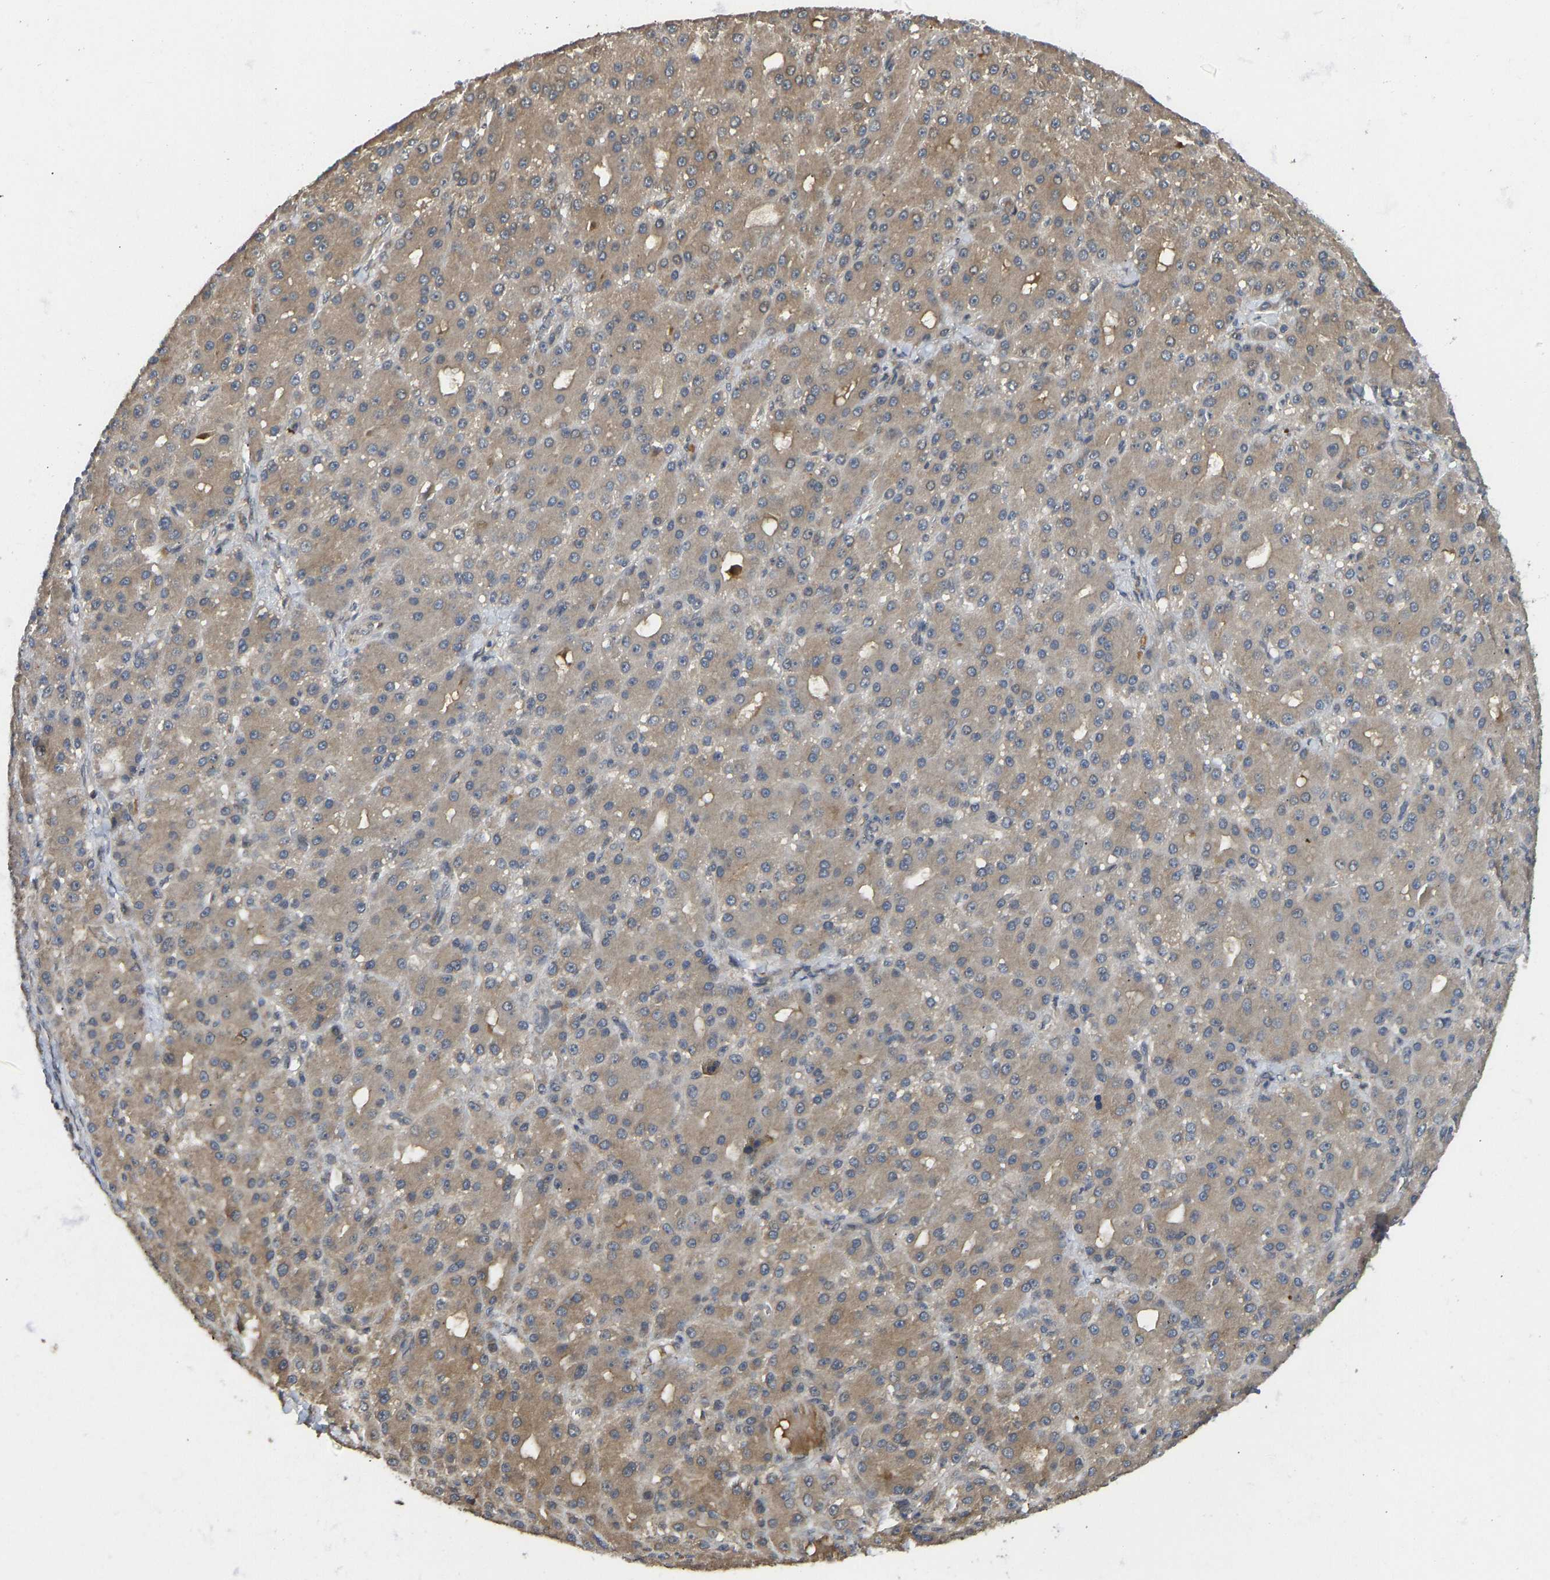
{"staining": {"intensity": "moderate", "quantity": ">75%", "location": "cytoplasmic/membranous"}, "tissue": "liver cancer", "cell_type": "Tumor cells", "image_type": "cancer", "snomed": [{"axis": "morphology", "description": "Carcinoma, Hepatocellular, NOS"}, {"axis": "topography", "description": "Liver"}], "caption": "High-magnification brightfield microscopy of liver cancer stained with DAB (brown) and counterstained with hematoxylin (blue). tumor cells exhibit moderate cytoplasmic/membranous staining is identified in about>75% of cells.", "gene": "NDRG3", "patient": {"sex": "male", "age": 67}}